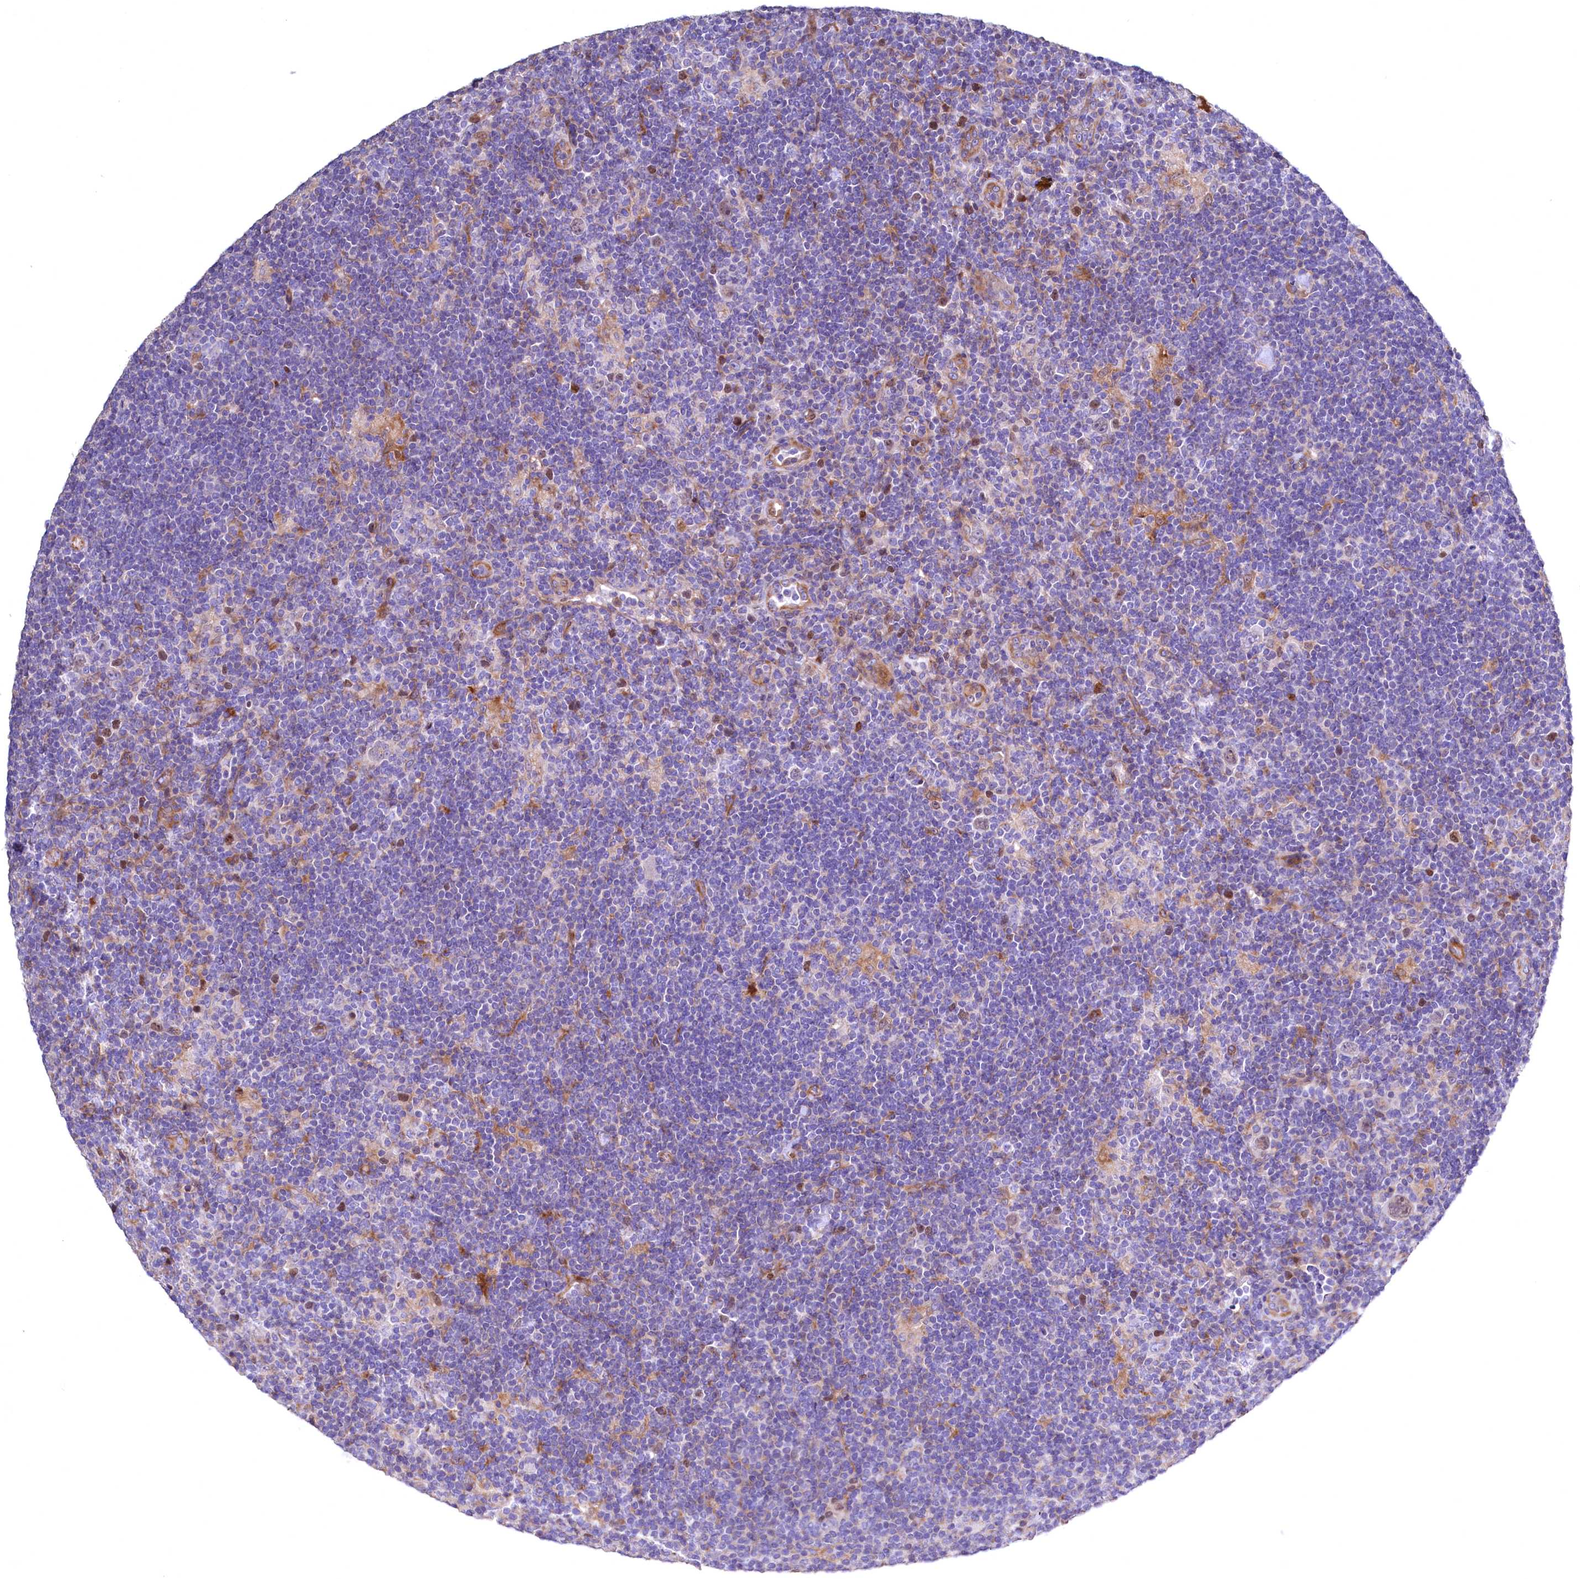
{"staining": {"intensity": "negative", "quantity": "none", "location": "none"}, "tissue": "lymphoma", "cell_type": "Tumor cells", "image_type": "cancer", "snomed": [{"axis": "morphology", "description": "Hodgkin's disease, NOS"}, {"axis": "topography", "description": "Lymph node"}], "caption": "IHC image of human lymphoma stained for a protein (brown), which demonstrates no staining in tumor cells.", "gene": "WNT8A", "patient": {"sex": "female", "age": 57}}